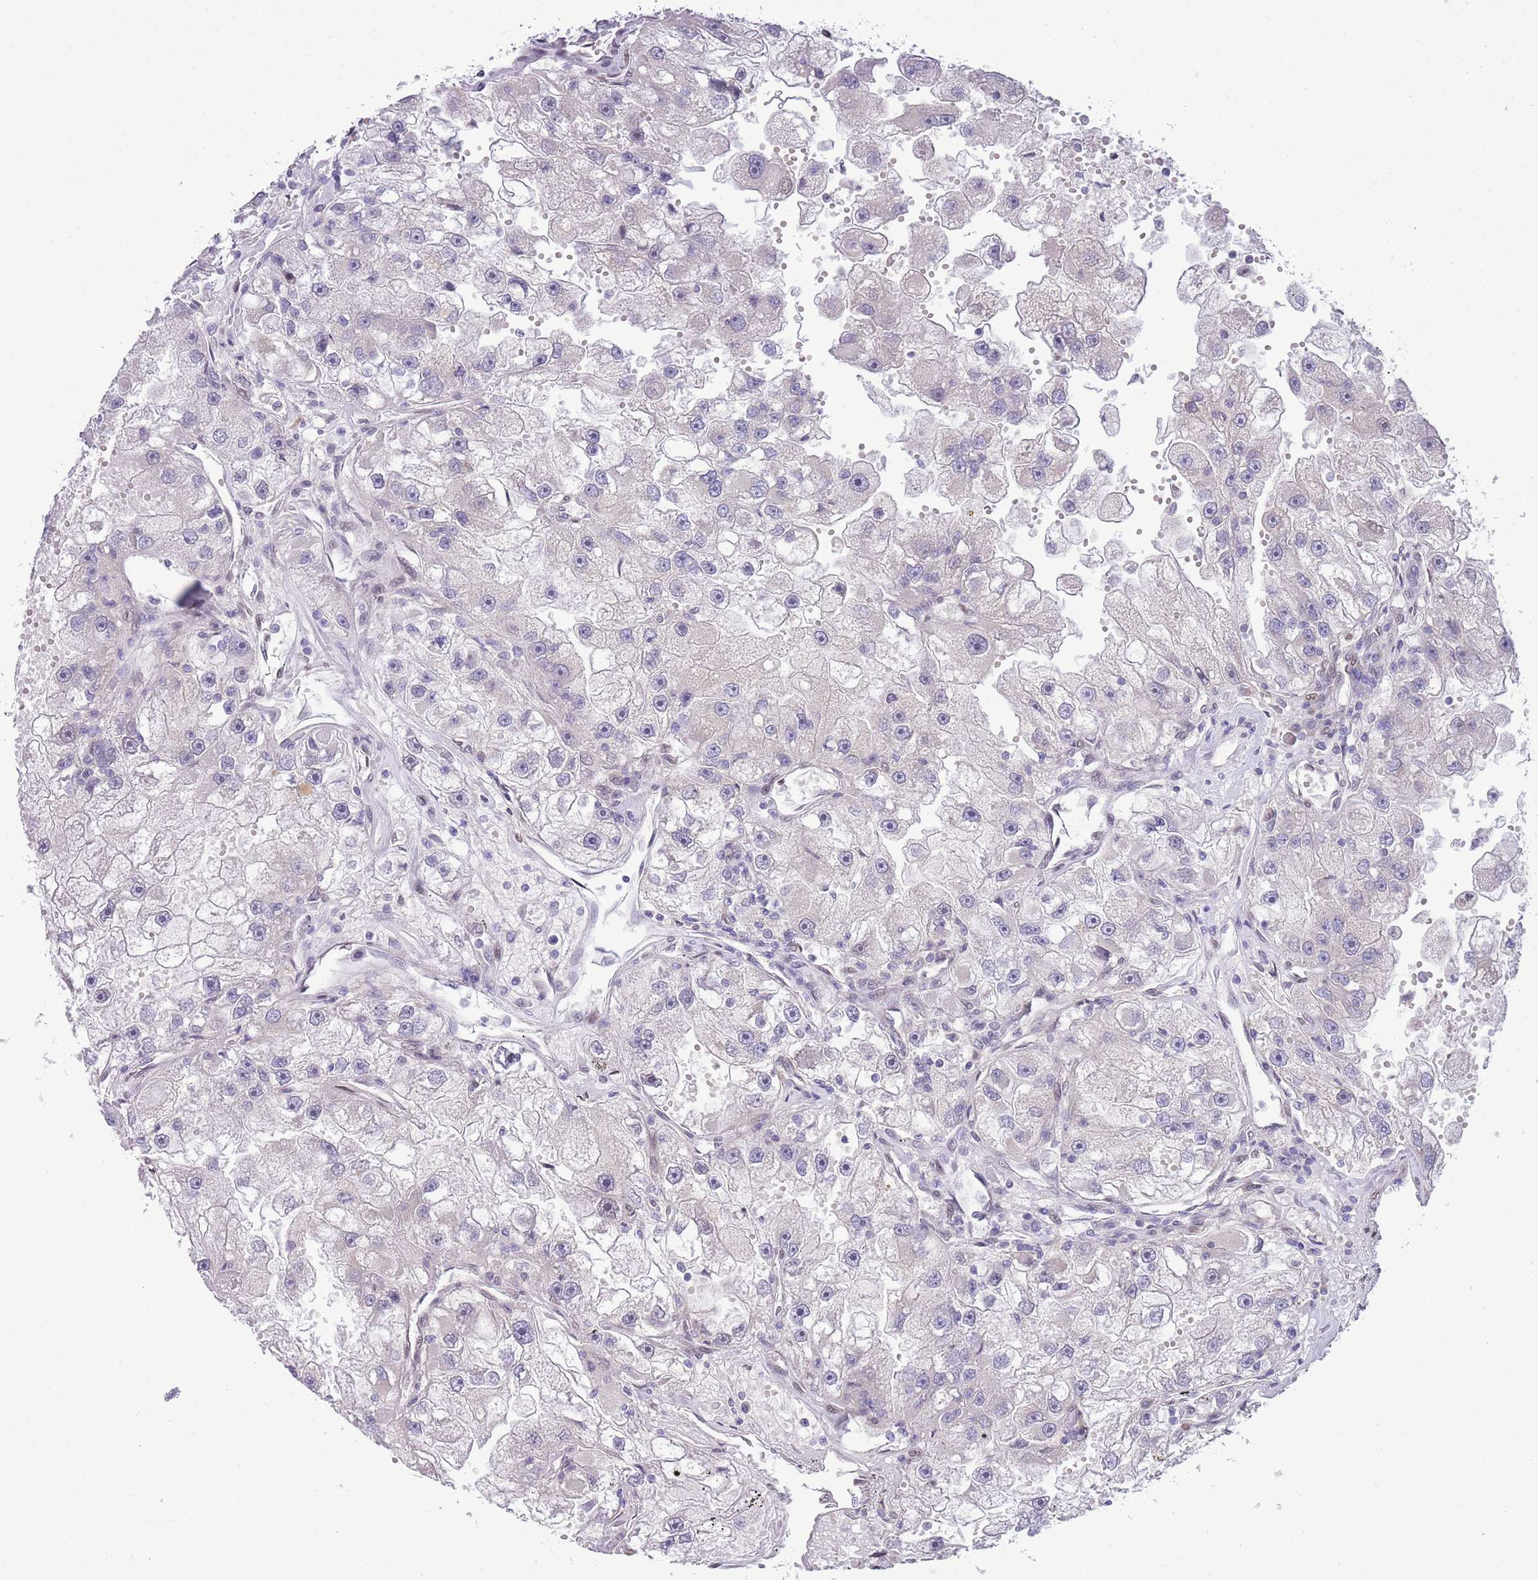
{"staining": {"intensity": "negative", "quantity": "none", "location": "none"}, "tissue": "renal cancer", "cell_type": "Tumor cells", "image_type": "cancer", "snomed": [{"axis": "morphology", "description": "Adenocarcinoma, NOS"}, {"axis": "topography", "description": "Kidney"}], "caption": "Immunohistochemistry of human renal cancer (adenocarcinoma) displays no expression in tumor cells. Brightfield microscopy of IHC stained with DAB (brown) and hematoxylin (blue), captured at high magnification.", "gene": "CCND2", "patient": {"sex": "male", "age": 63}}